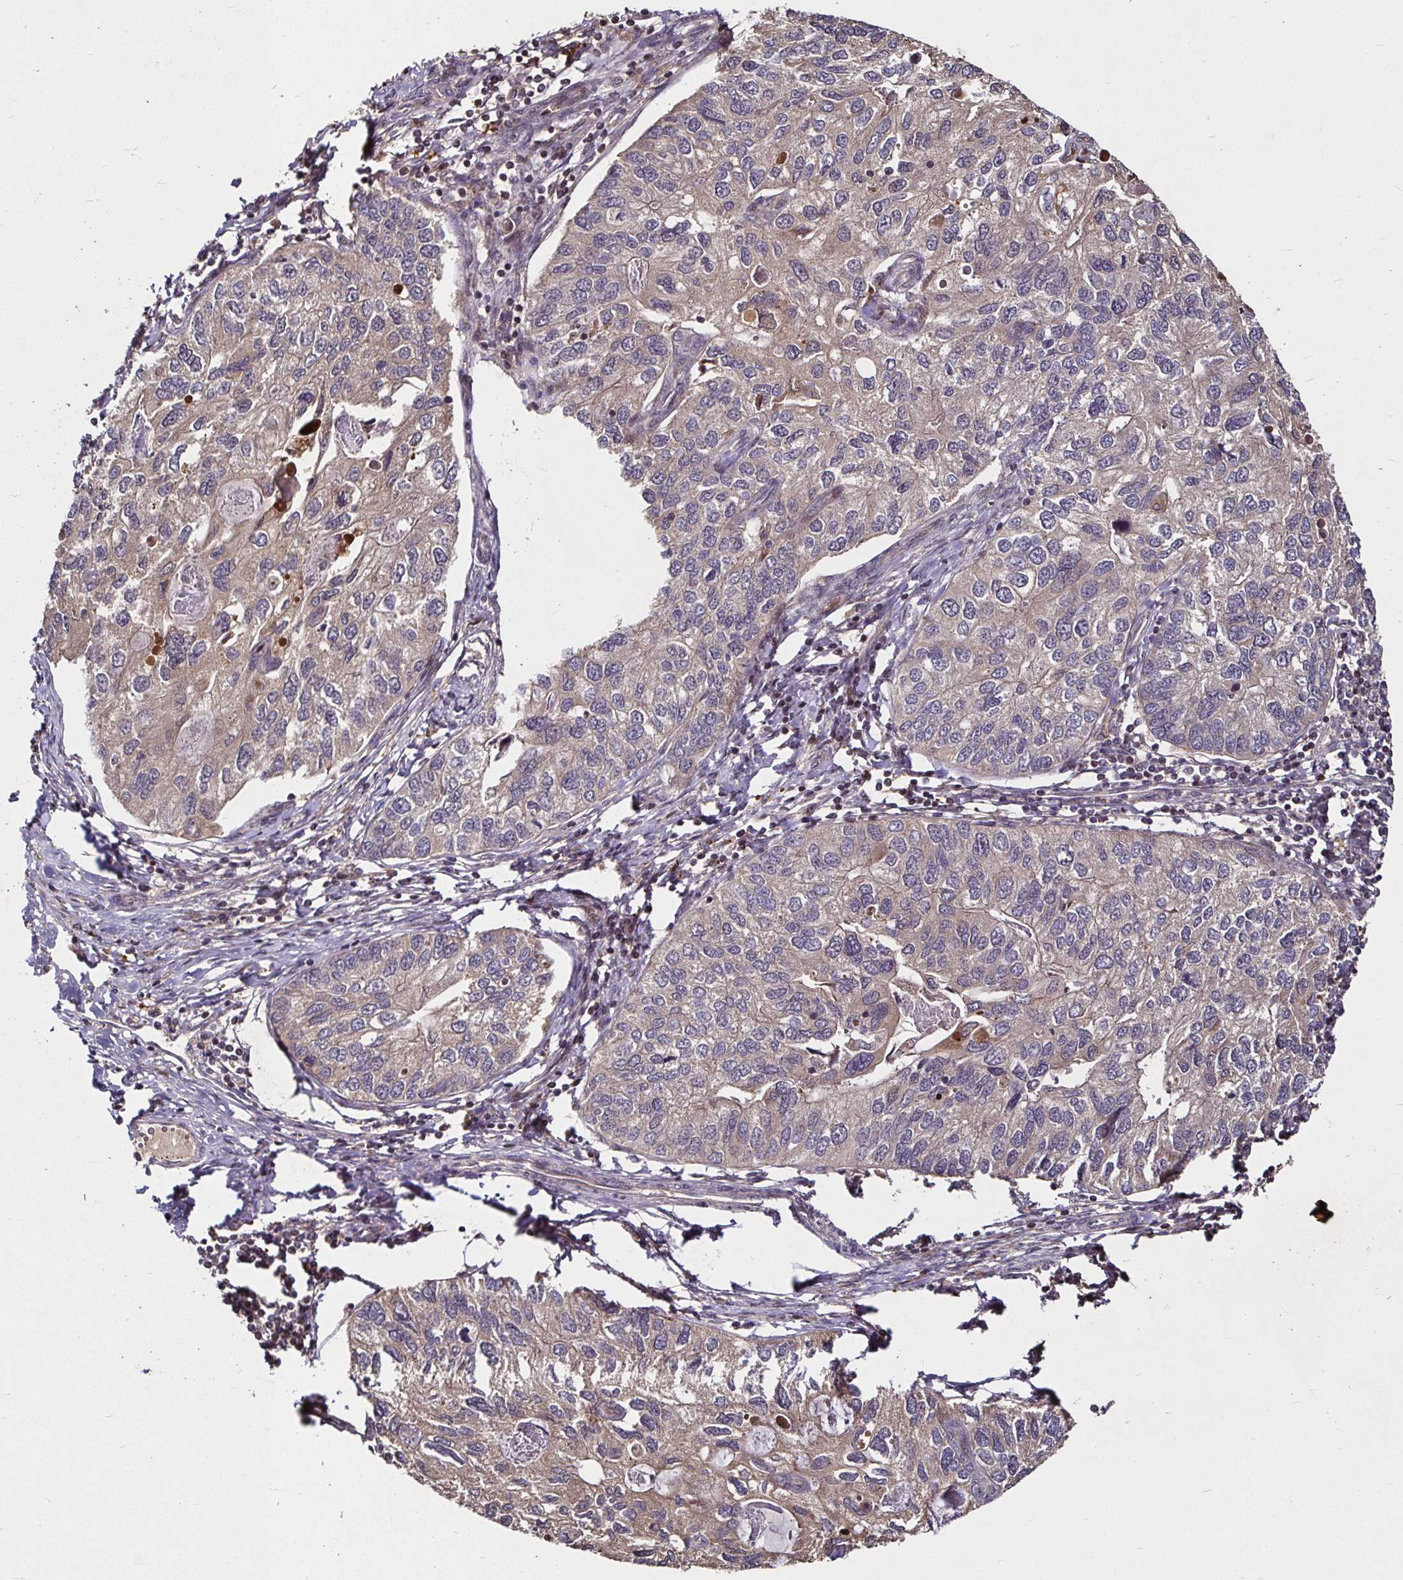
{"staining": {"intensity": "weak", "quantity": "<25%", "location": "cytoplasmic/membranous"}, "tissue": "endometrial cancer", "cell_type": "Tumor cells", "image_type": "cancer", "snomed": [{"axis": "morphology", "description": "Carcinoma, NOS"}, {"axis": "topography", "description": "Uterus"}], "caption": "The image reveals no staining of tumor cells in endometrial cancer.", "gene": "SMYD3", "patient": {"sex": "female", "age": 76}}